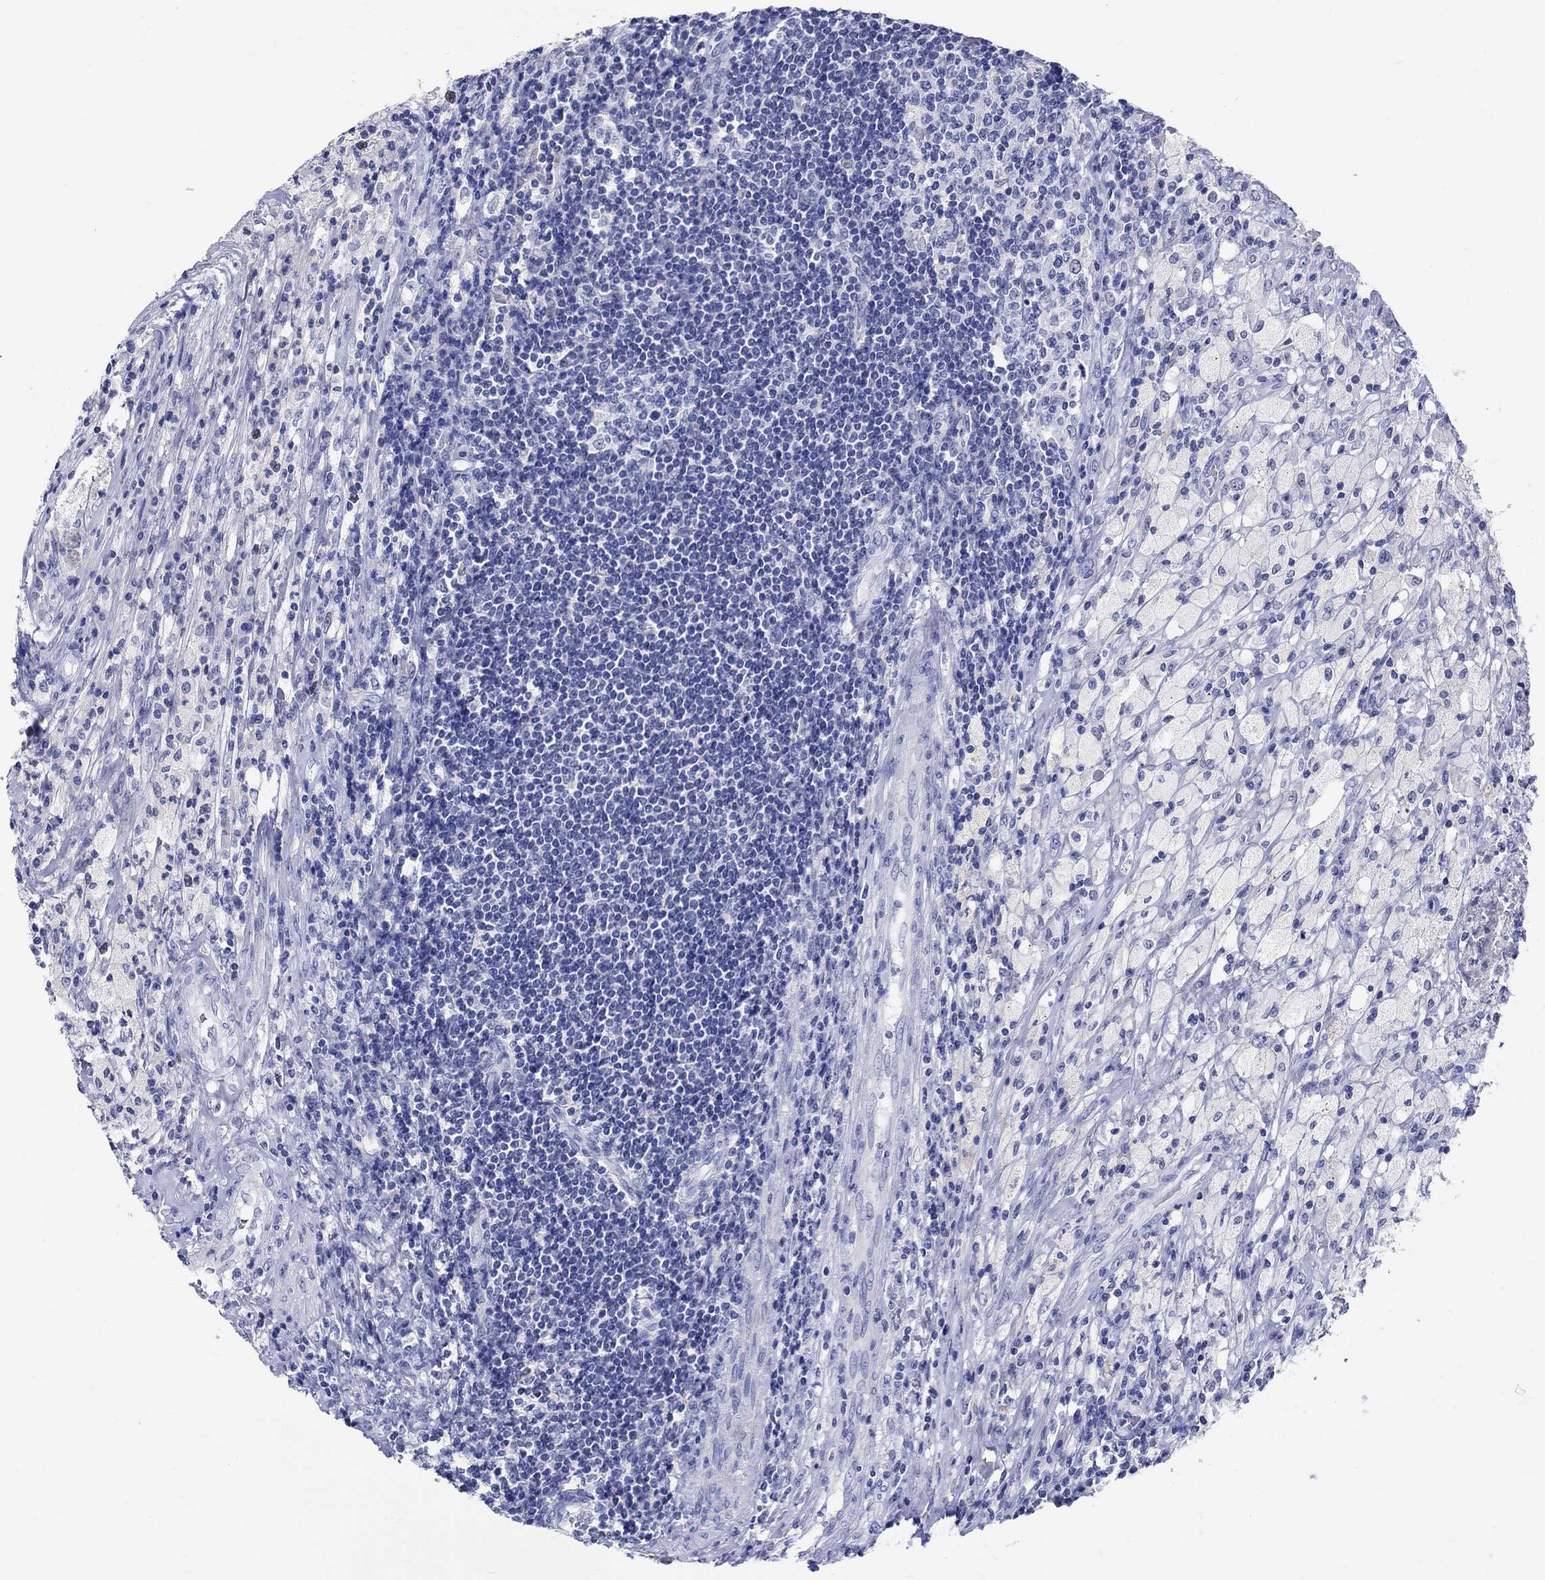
{"staining": {"intensity": "negative", "quantity": "none", "location": "none"}, "tissue": "testis cancer", "cell_type": "Tumor cells", "image_type": "cancer", "snomed": [{"axis": "morphology", "description": "Necrosis, NOS"}, {"axis": "morphology", "description": "Carcinoma, Embryonal, NOS"}, {"axis": "topography", "description": "Testis"}], "caption": "DAB immunohistochemical staining of testis cancer displays no significant expression in tumor cells.", "gene": "KLHL35", "patient": {"sex": "male", "age": 19}}